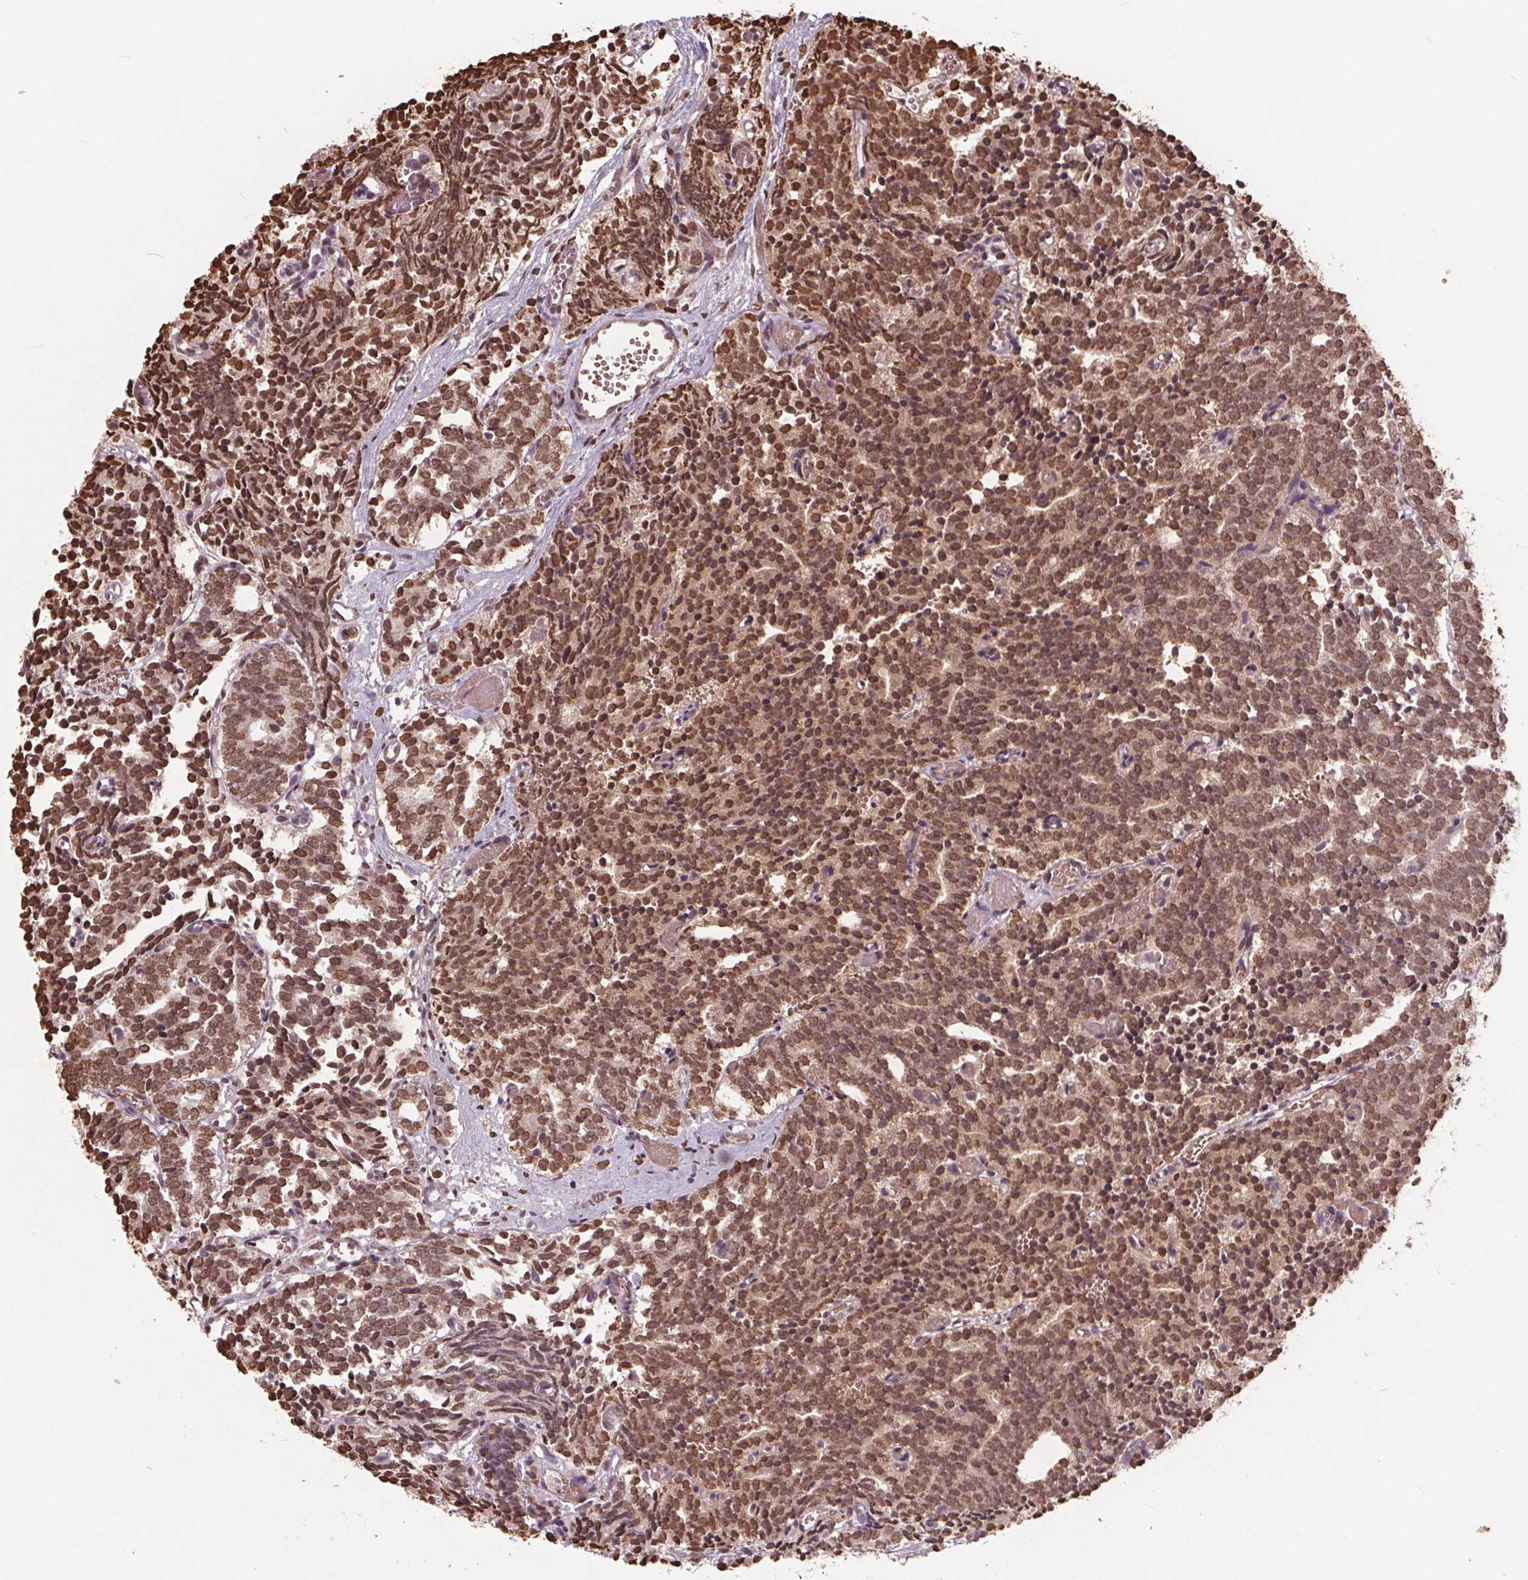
{"staining": {"intensity": "moderate", "quantity": ">75%", "location": "nuclear"}, "tissue": "prostate cancer", "cell_type": "Tumor cells", "image_type": "cancer", "snomed": [{"axis": "morphology", "description": "Adenocarcinoma, High grade"}, {"axis": "topography", "description": "Prostate"}], "caption": "Immunohistochemistry photomicrograph of neoplastic tissue: prostate cancer stained using immunohistochemistry shows medium levels of moderate protein expression localized specifically in the nuclear of tumor cells, appearing as a nuclear brown color.", "gene": "HIF1AN", "patient": {"sex": "male", "age": 53}}